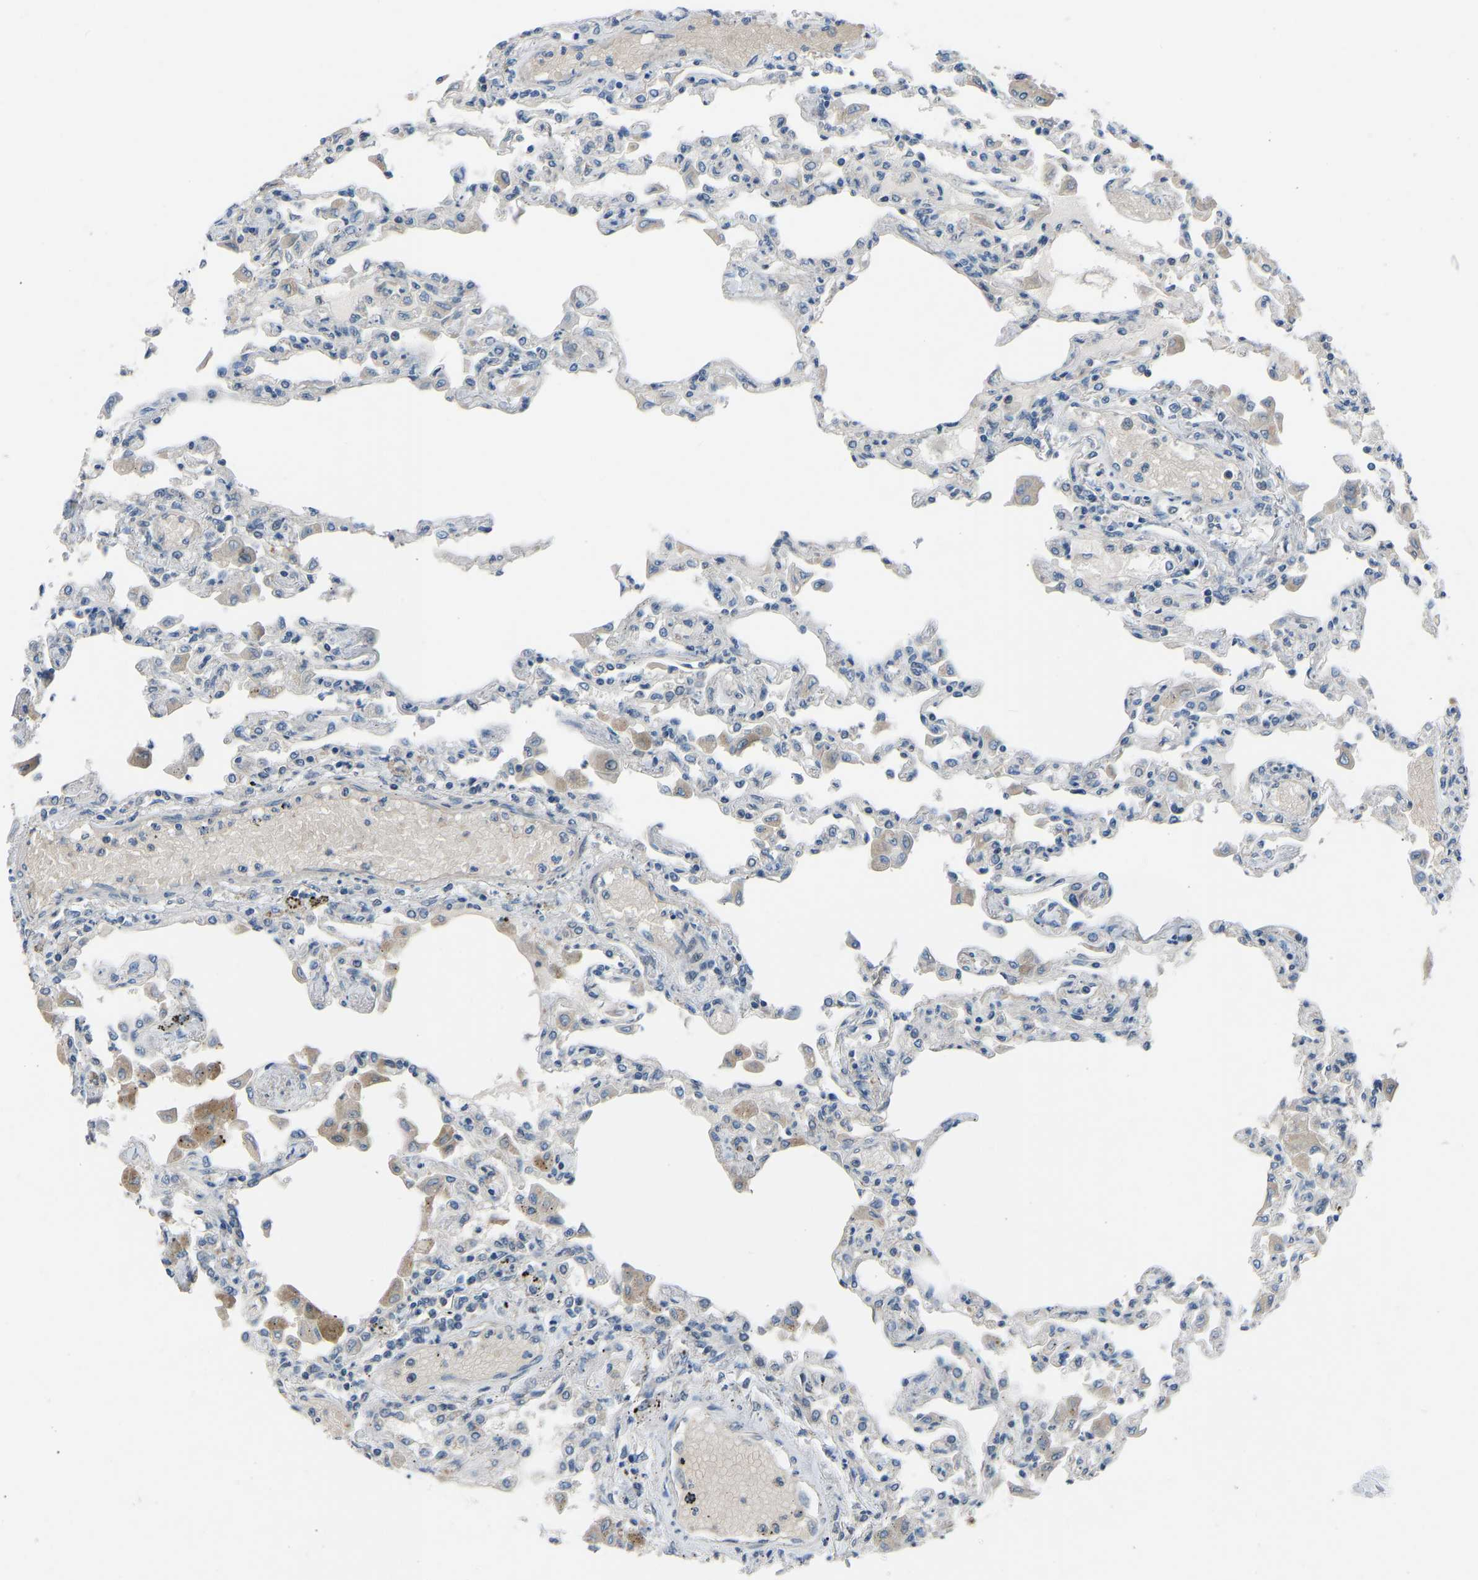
{"staining": {"intensity": "weak", "quantity": "<25%", "location": "cytoplasmic/membranous"}, "tissue": "lung", "cell_type": "Alveolar cells", "image_type": "normal", "snomed": [{"axis": "morphology", "description": "Normal tissue, NOS"}, {"axis": "topography", "description": "Bronchus"}, {"axis": "topography", "description": "Lung"}], "caption": "Protein analysis of benign lung reveals no significant staining in alveolar cells. (DAB (3,3'-diaminobenzidine) immunohistochemistry (IHC) with hematoxylin counter stain).", "gene": "CDK2AP1", "patient": {"sex": "female", "age": 49}}